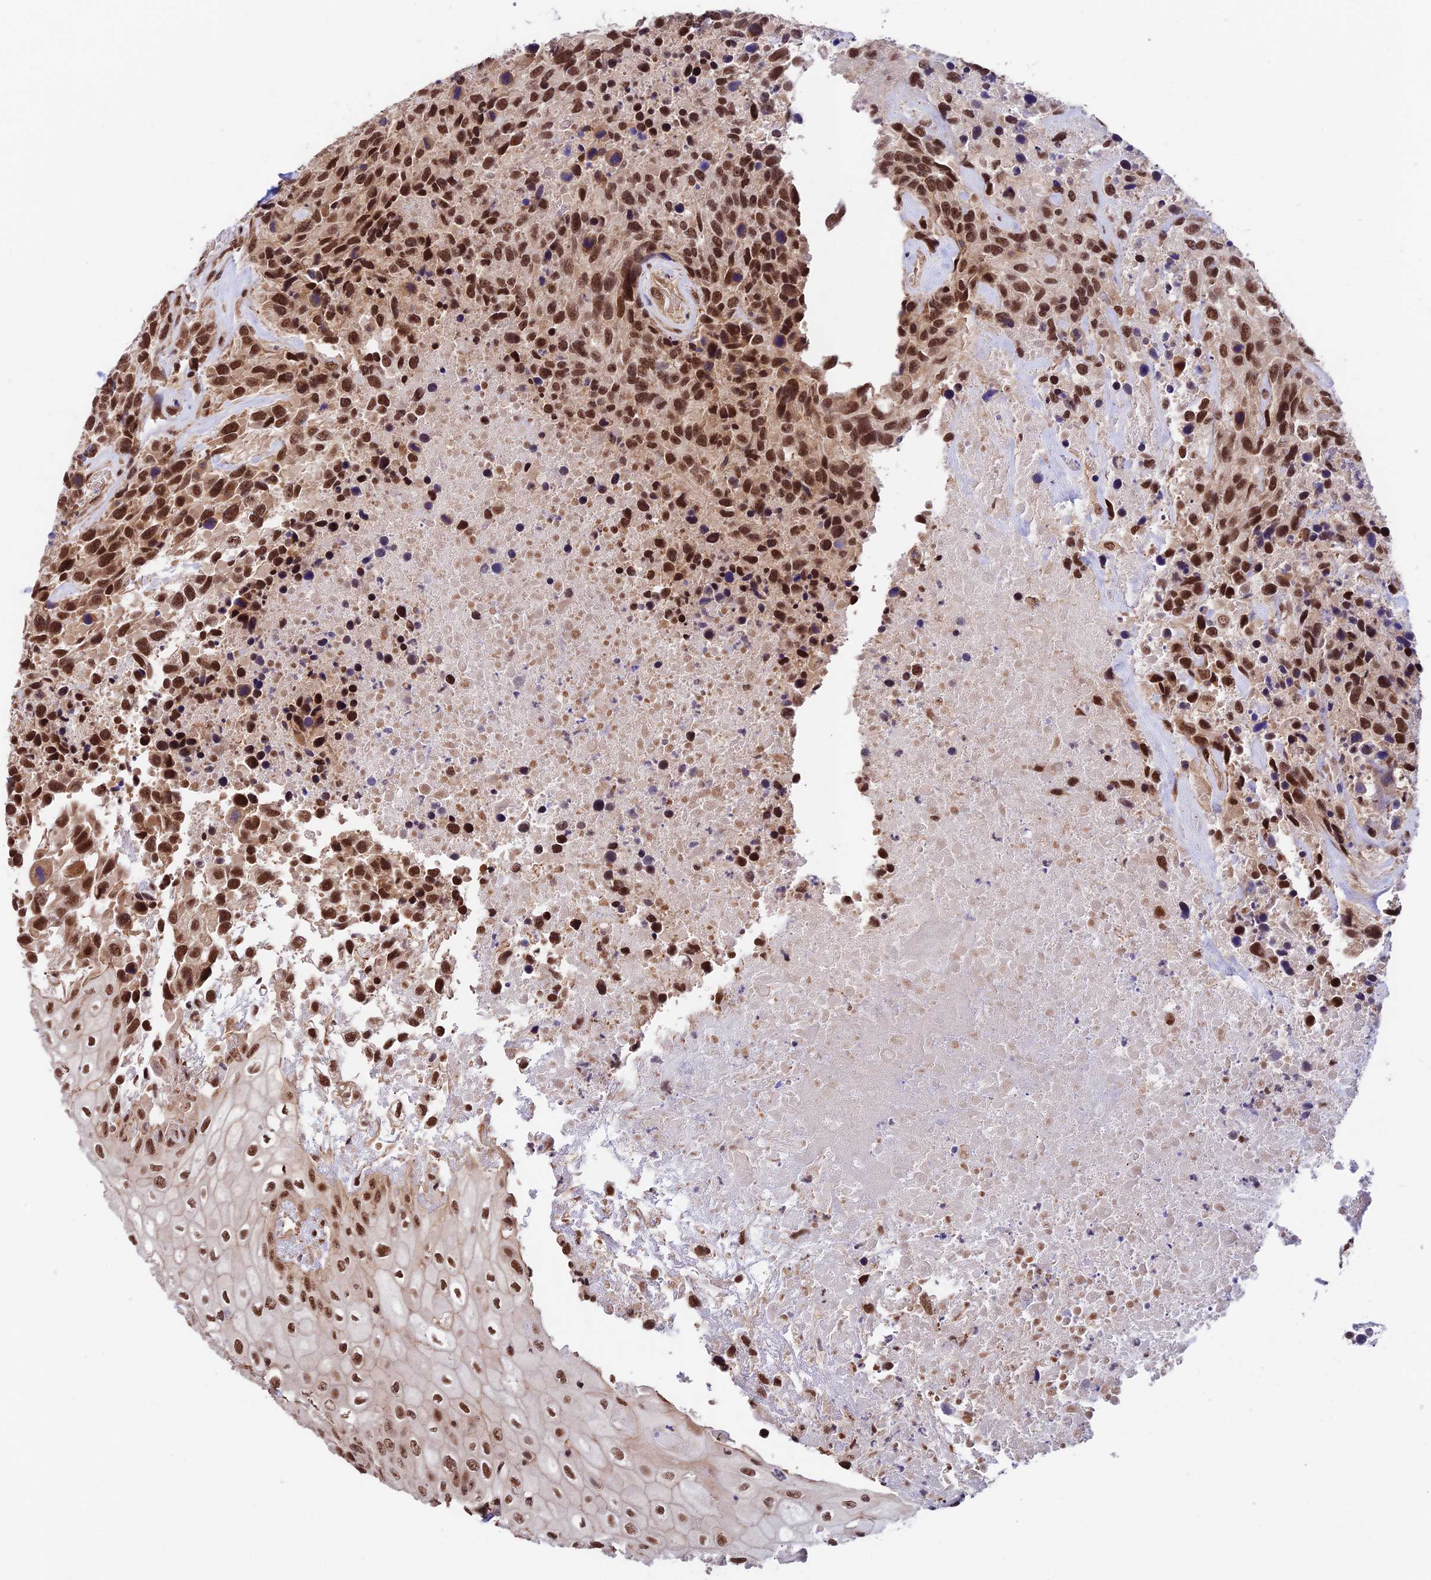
{"staining": {"intensity": "strong", "quantity": ">75%", "location": "nuclear"}, "tissue": "urothelial cancer", "cell_type": "Tumor cells", "image_type": "cancer", "snomed": [{"axis": "morphology", "description": "Urothelial carcinoma, High grade"}, {"axis": "topography", "description": "Urinary bladder"}], "caption": "The micrograph shows a brown stain indicating the presence of a protein in the nuclear of tumor cells in urothelial cancer.", "gene": "RBM42", "patient": {"sex": "female", "age": 70}}